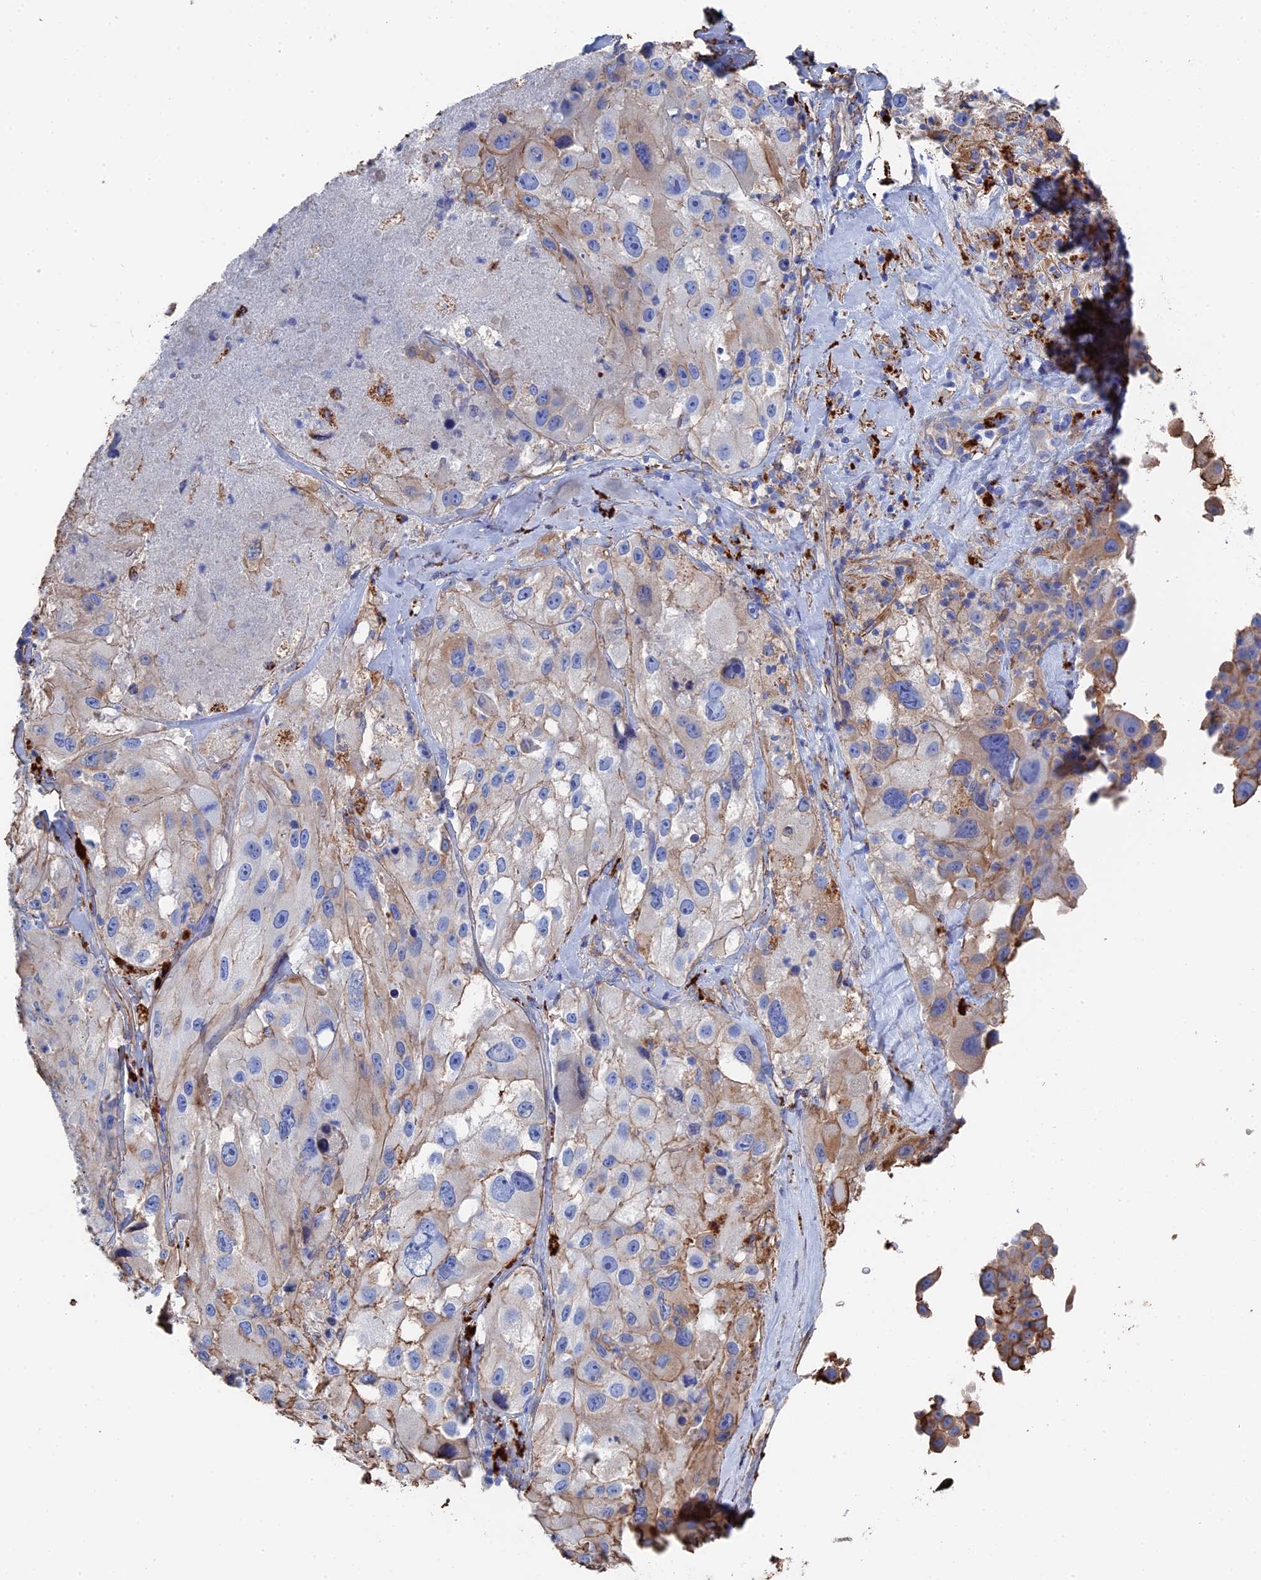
{"staining": {"intensity": "negative", "quantity": "none", "location": "none"}, "tissue": "melanoma", "cell_type": "Tumor cells", "image_type": "cancer", "snomed": [{"axis": "morphology", "description": "Malignant melanoma, Metastatic site"}, {"axis": "topography", "description": "Lymph node"}], "caption": "There is no significant expression in tumor cells of malignant melanoma (metastatic site).", "gene": "STRA6", "patient": {"sex": "male", "age": 62}}